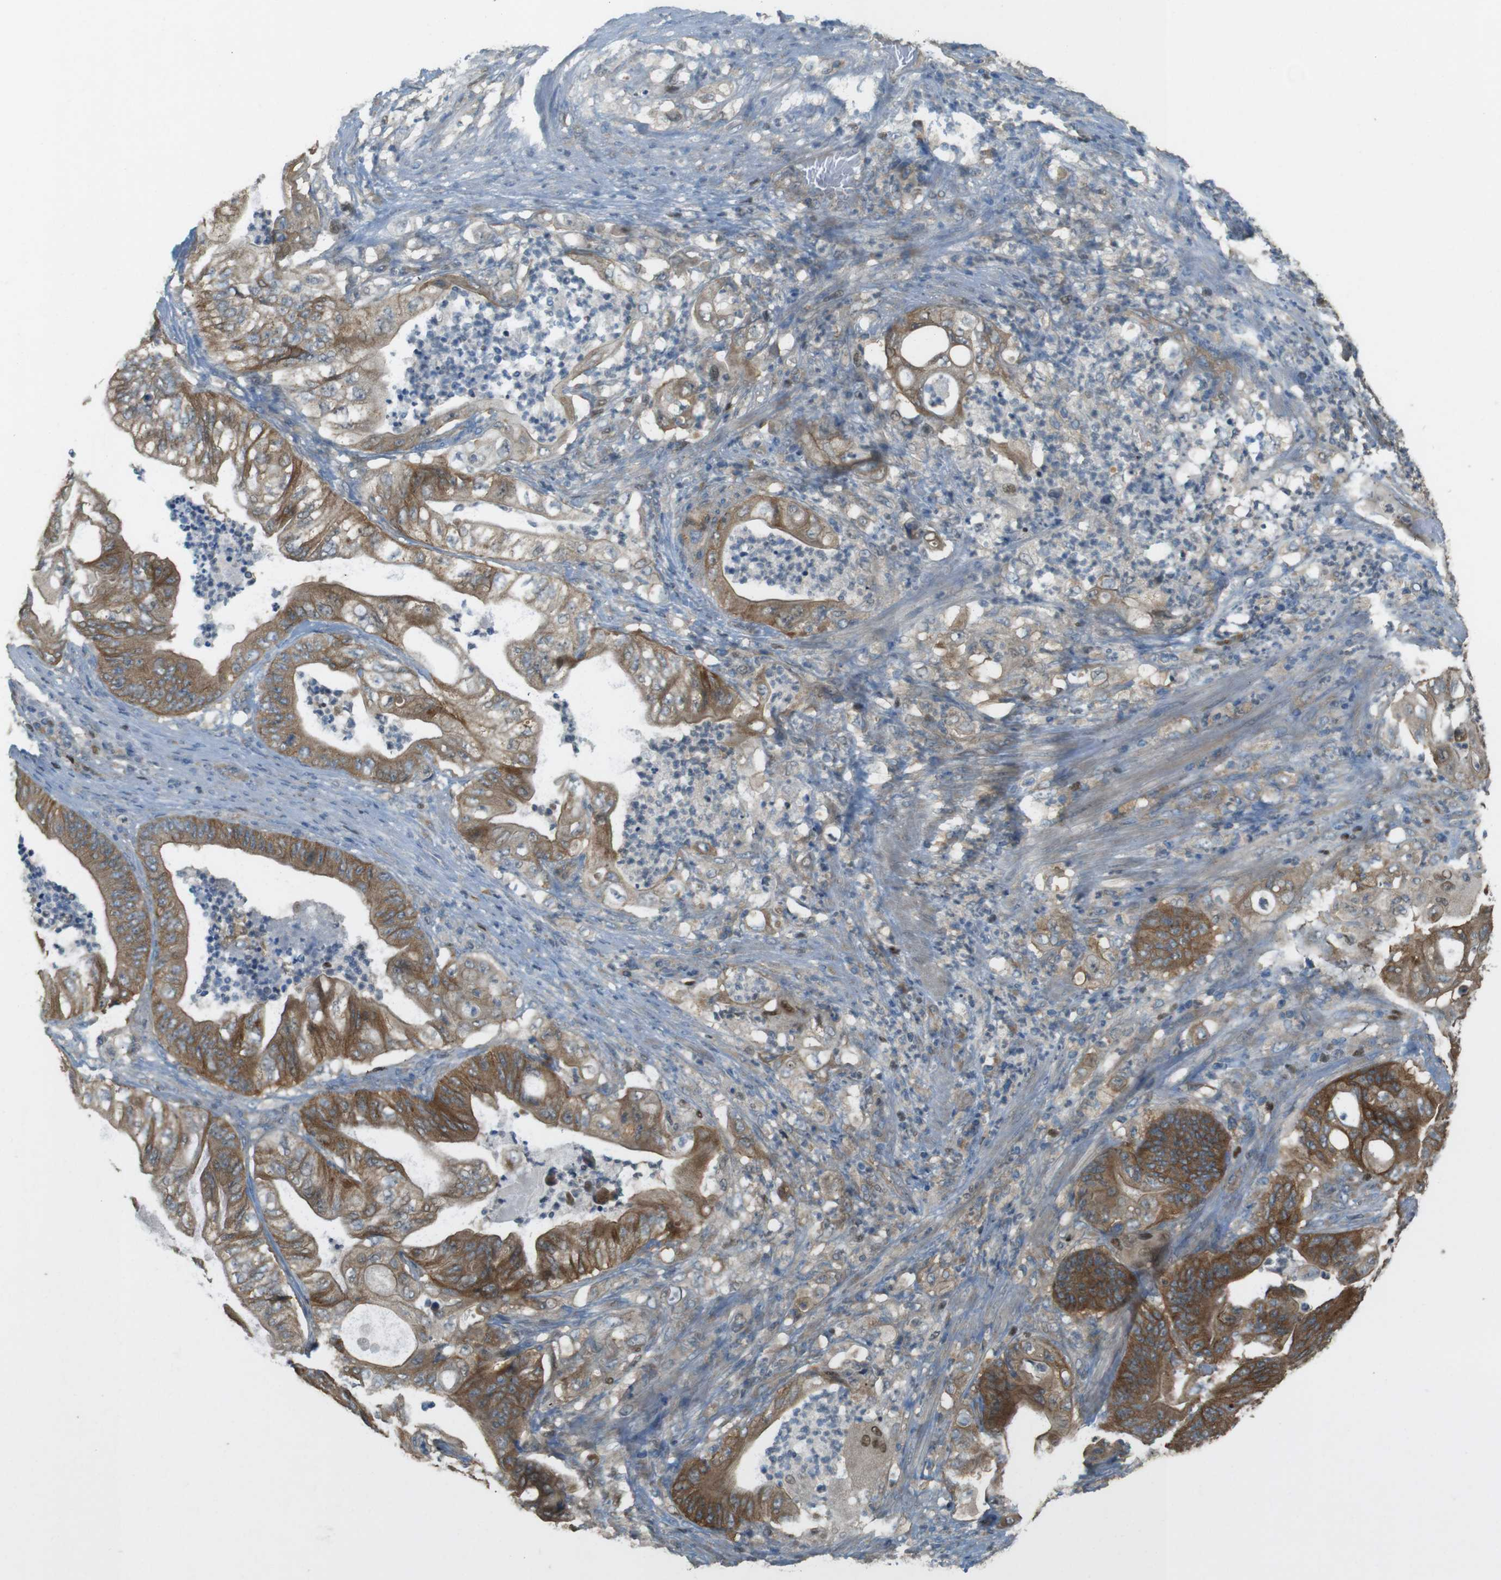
{"staining": {"intensity": "moderate", "quantity": ">75%", "location": "cytoplasmic/membranous"}, "tissue": "stomach cancer", "cell_type": "Tumor cells", "image_type": "cancer", "snomed": [{"axis": "morphology", "description": "Adenocarcinoma, NOS"}, {"axis": "topography", "description": "Stomach"}], "caption": "Approximately >75% of tumor cells in stomach cancer (adenocarcinoma) show moderate cytoplasmic/membranous protein expression as visualized by brown immunohistochemical staining.", "gene": "ZDHHC20", "patient": {"sex": "female", "age": 73}}